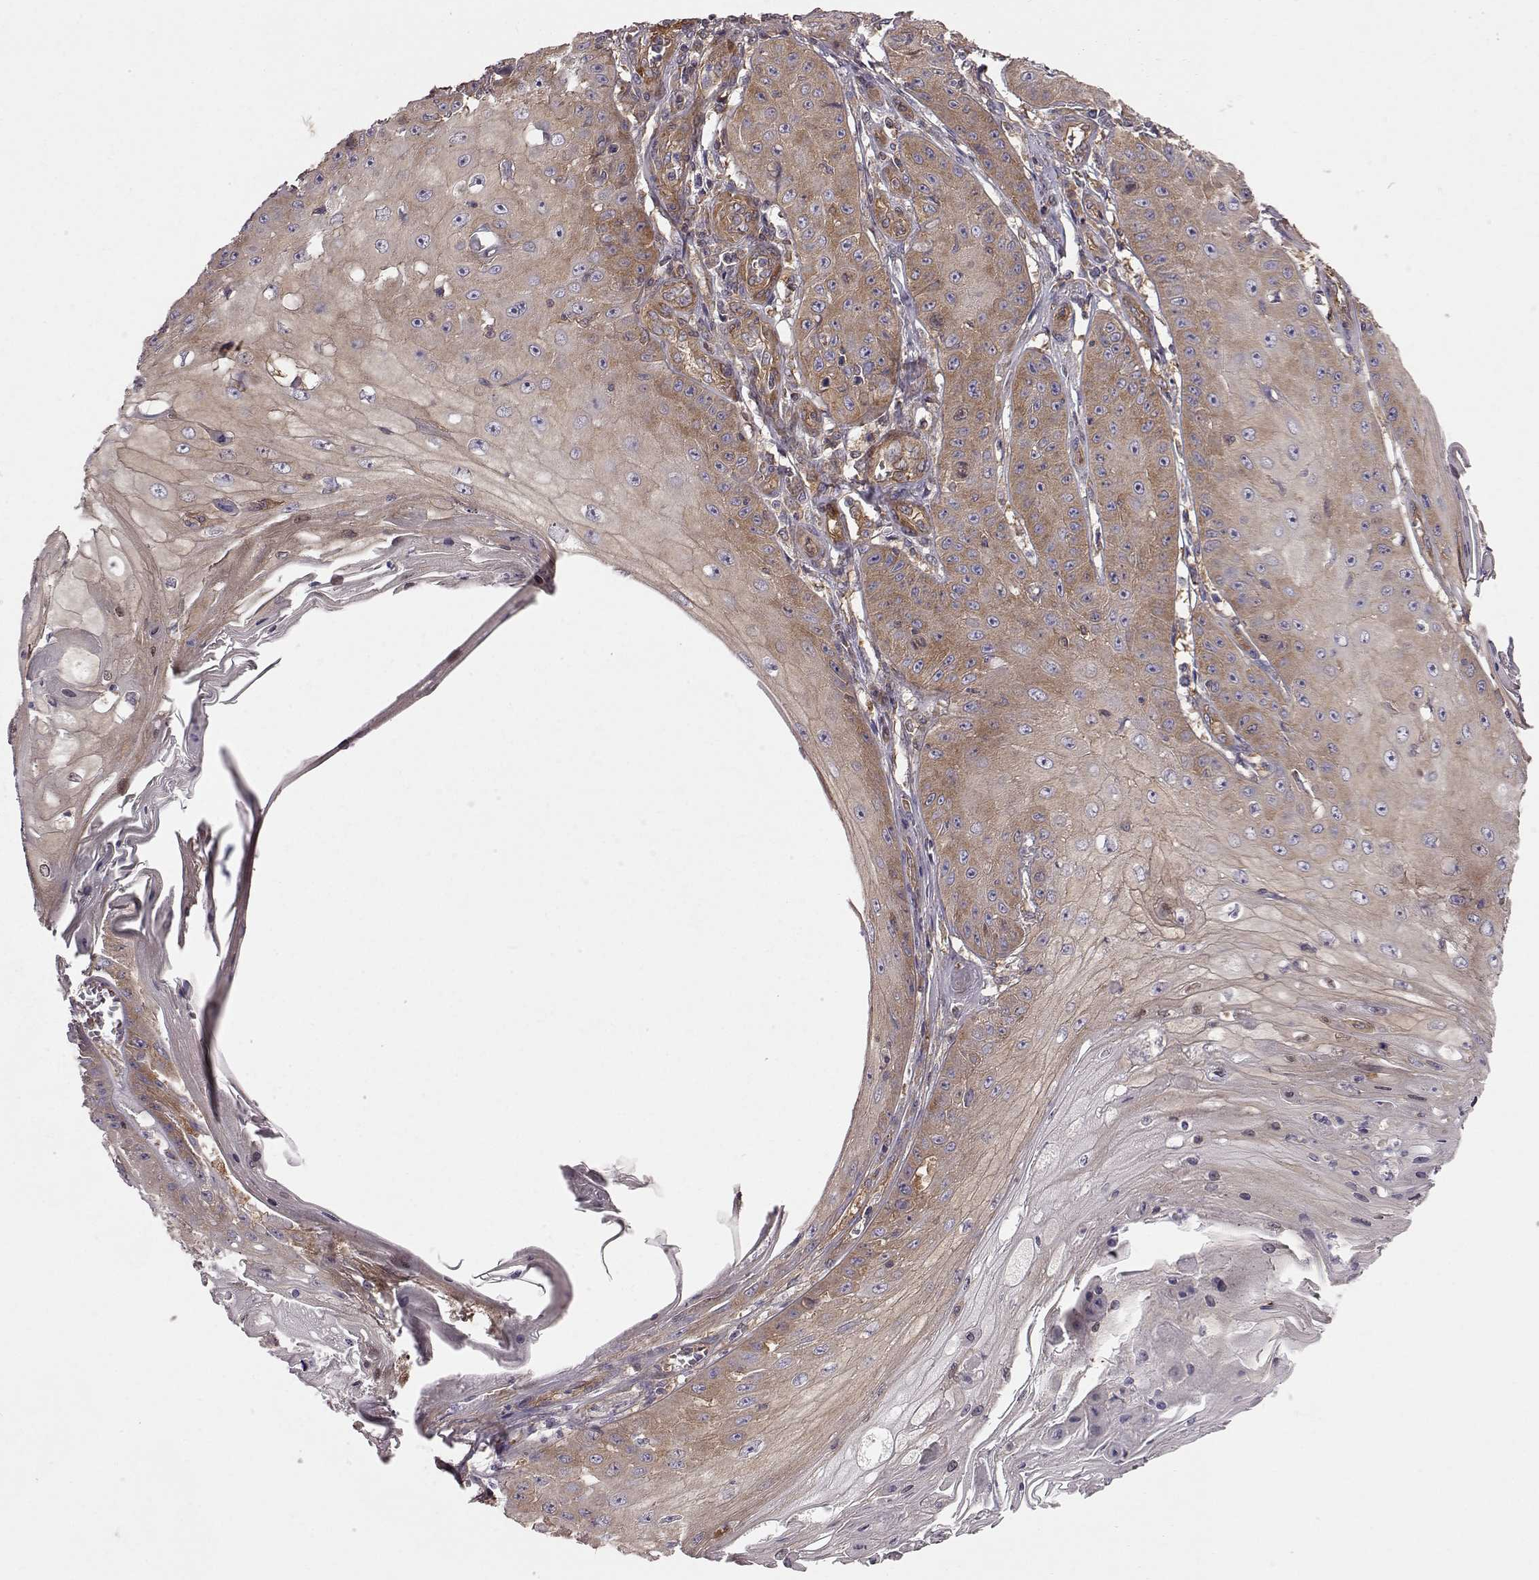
{"staining": {"intensity": "moderate", "quantity": "25%-75%", "location": "cytoplasmic/membranous"}, "tissue": "skin cancer", "cell_type": "Tumor cells", "image_type": "cancer", "snomed": [{"axis": "morphology", "description": "Squamous cell carcinoma, NOS"}, {"axis": "topography", "description": "Skin"}], "caption": "Tumor cells show moderate cytoplasmic/membranous positivity in approximately 25%-75% of cells in squamous cell carcinoma (skin).", "gene": "RABGAP1", "patient": {"sex": "male", "age": 70}}